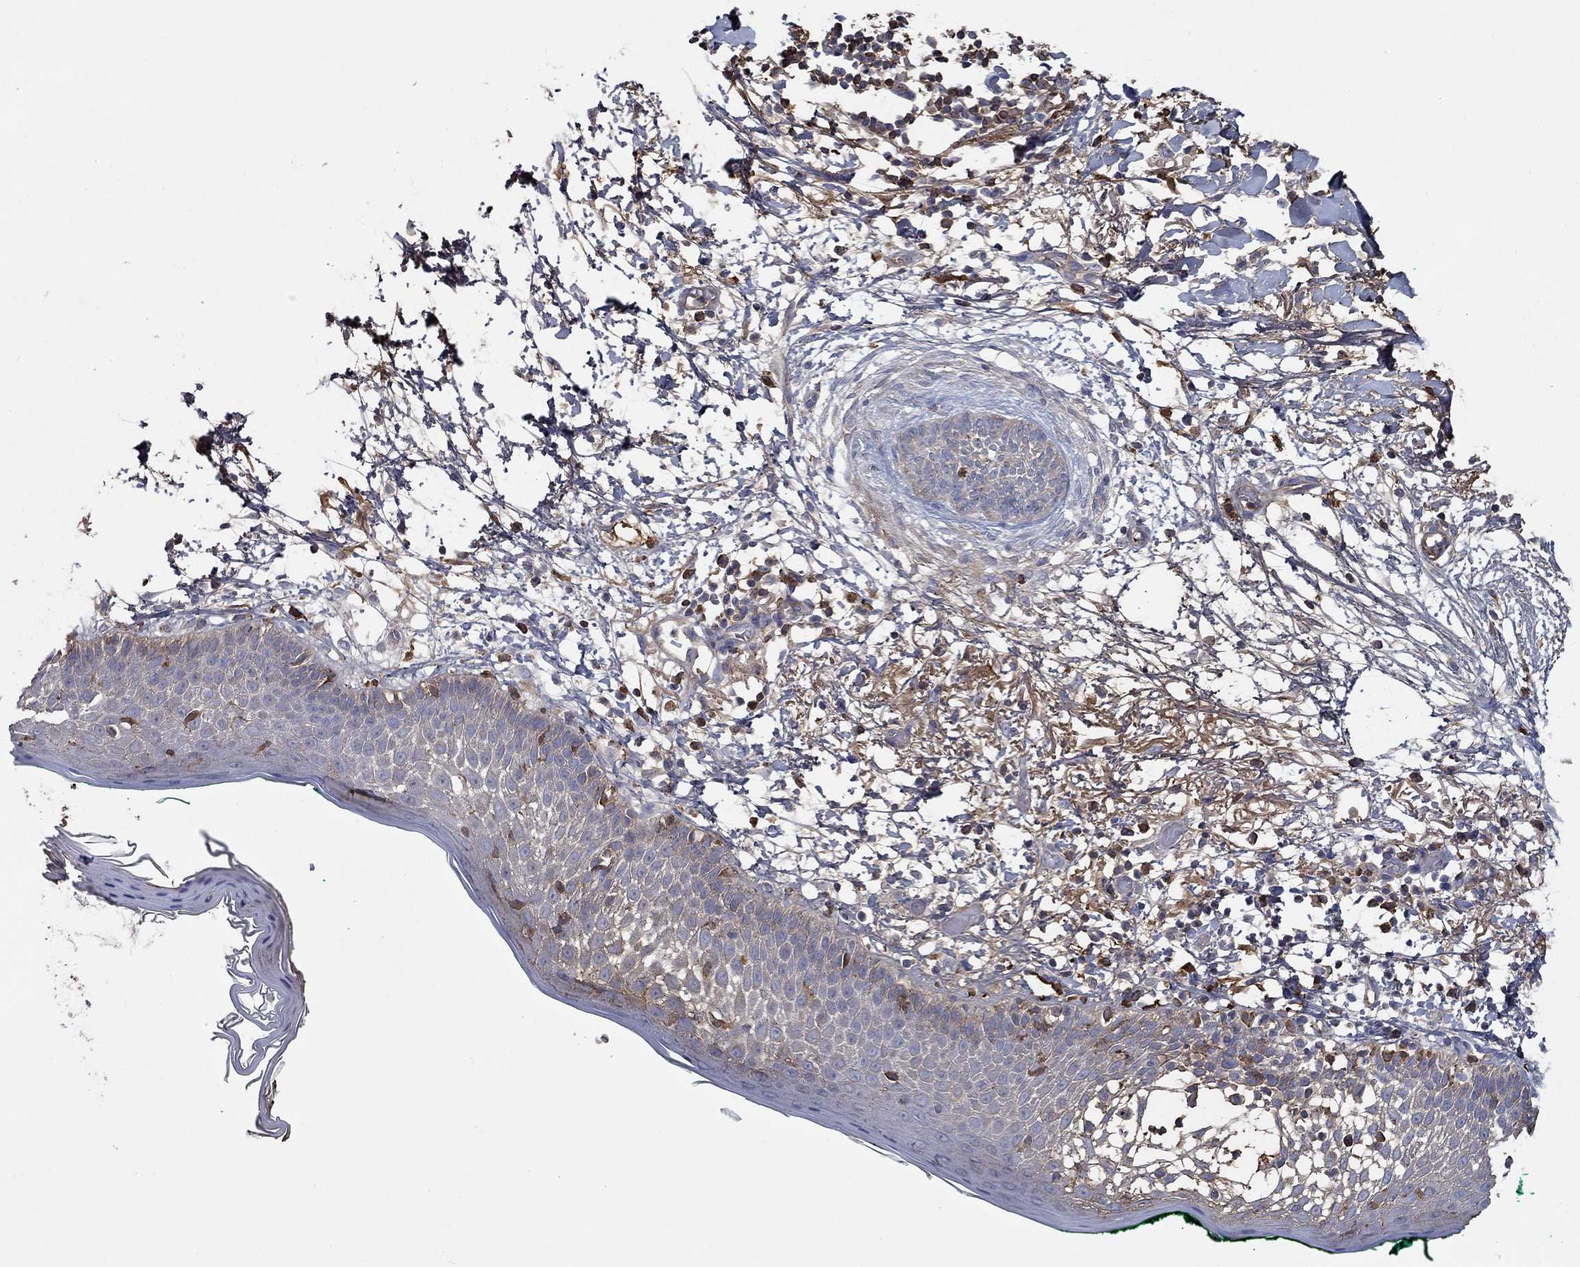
{"staining": {"intensity": "negative", "quantity": "none", "location": "none"}, "tissue": "skin cancer", "cell_type": "Tumor cells", "image_type": "cancer", "snomed": [{"axis": "morphology", "description": "Normal tissue, NOS"}, {"axis": "morphology", "description": "Basal cell carcinoma"}, {"axis": "topography", "description": "Skin"}], "caption": "Tumor cells are negative for protein expression in human basal cell carcinoma (skin).", "gene": "IL10", "patient": {"sex": "male", "age": 84}}